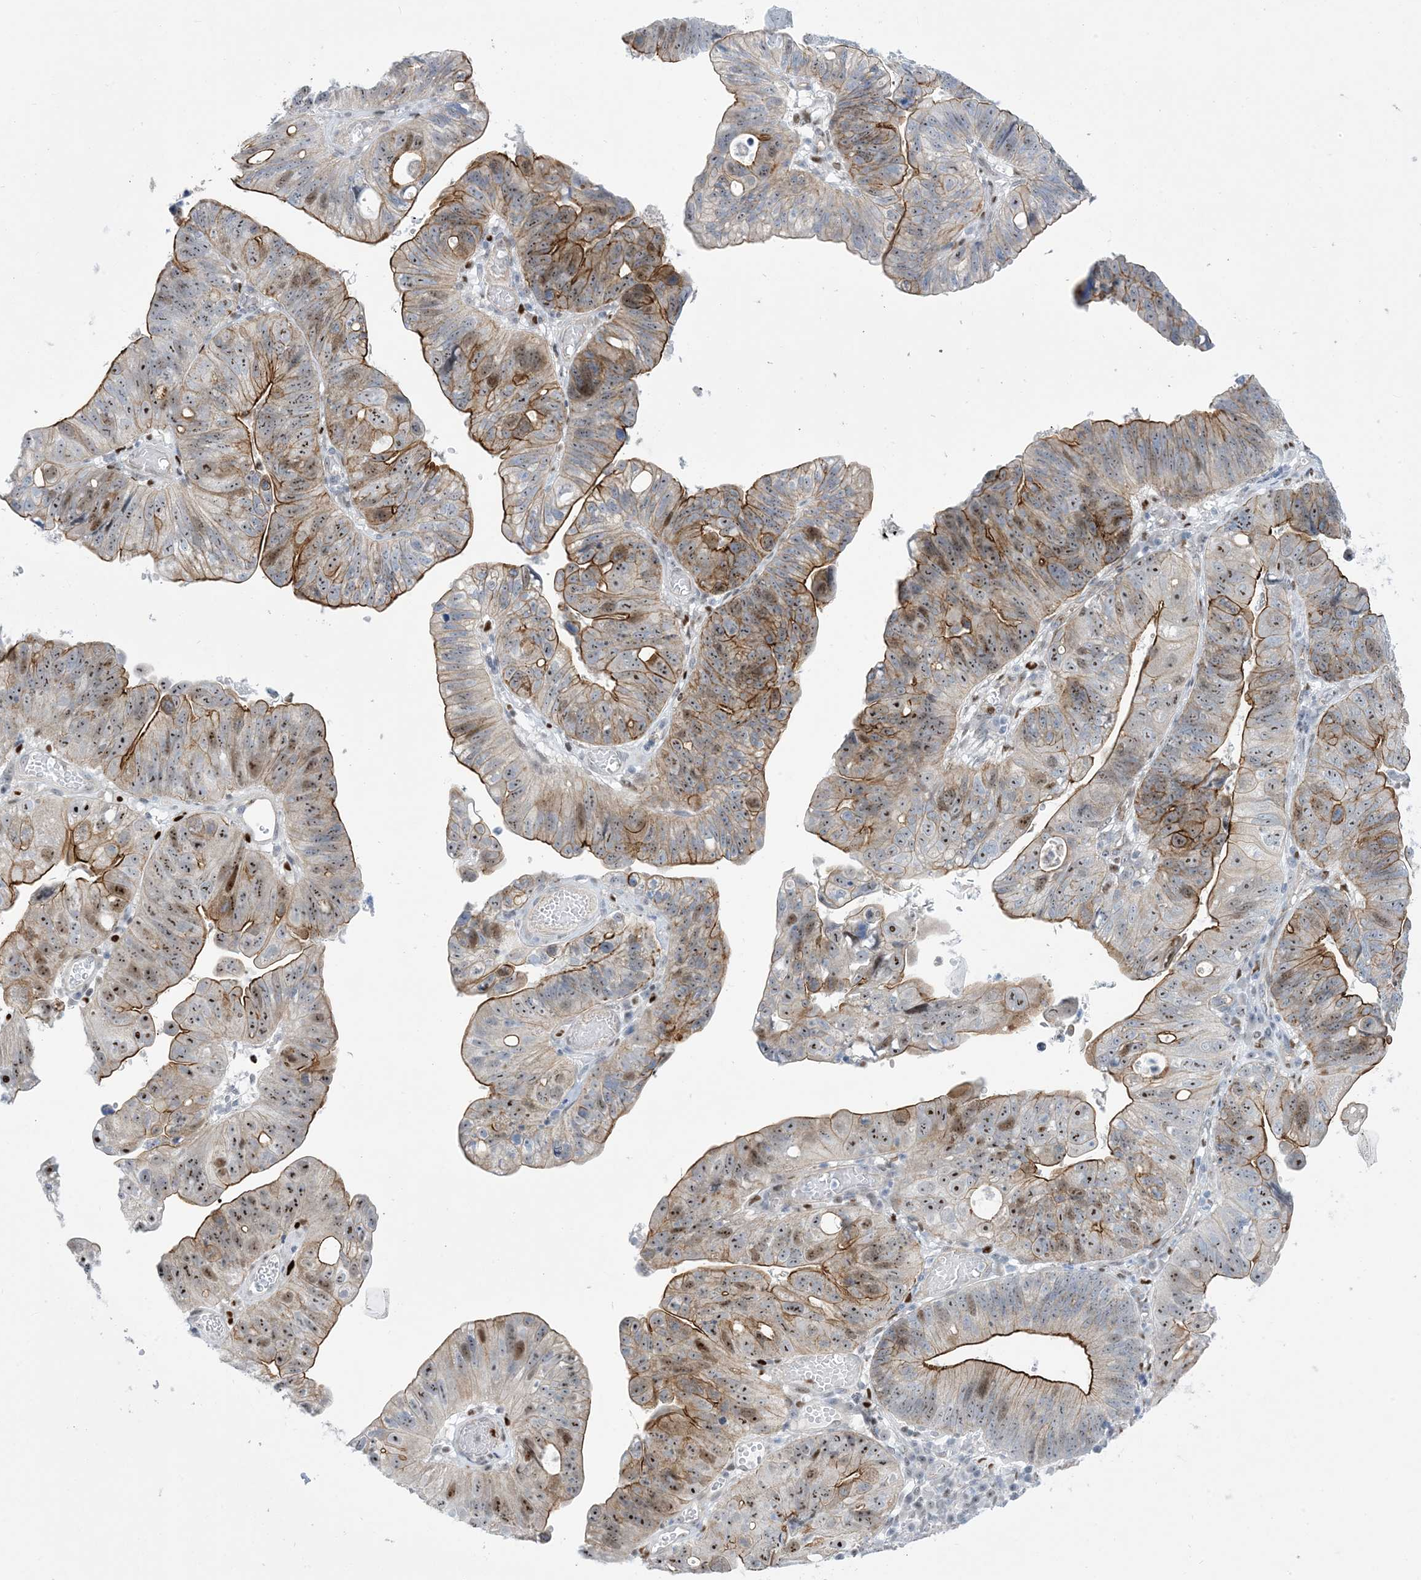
{"staining": {"intensity": "moderate", "quantity": ">75%", "location": "cytoplasmic/membranous,nuclear"}, "tissue": "stomach cancer", "cell_type": "Tumor cells", "image_type": "cancer", "snomed": [{"axis": "morphology", "description": "Adenocarcinoma, NOS"}, {"axis": "topography", "description": "Stomach"}], "caption": "A brown stain shows moderate cytoplasmic/membranous and nuclear positivity of a protein in human stomach adenocarcinoma tumor cells. The staining is performed using DAB (3,3'-diaminobenzidine) brown chromogen to label protein expression. The nuclei are counter-stained blue using hematoxylin.", "gene": "MARS2", "patient": {"sex": "male", "age": 59}}